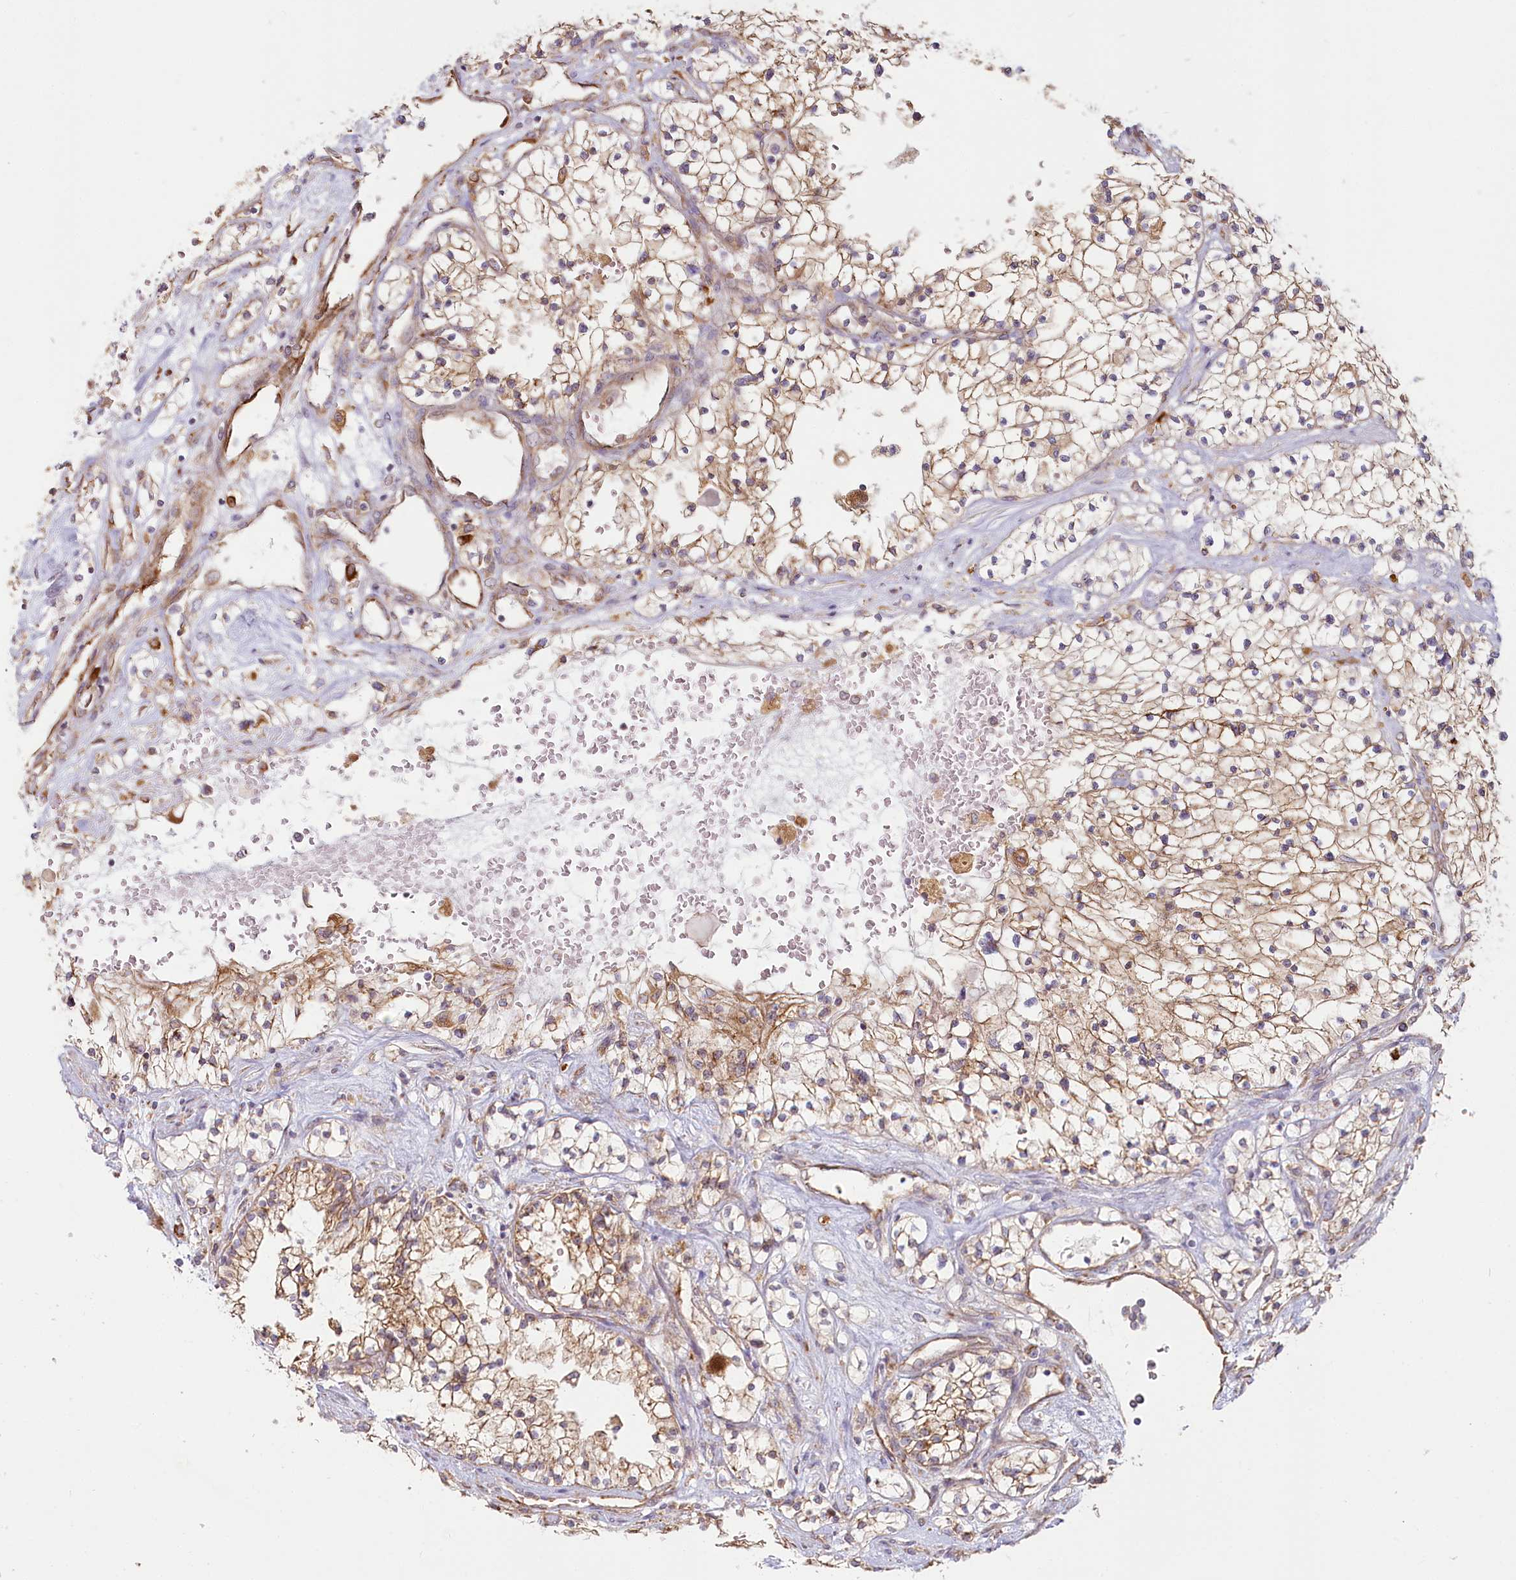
{"staining": {"intensity": "moderate", "quantity": ">75%", "location": "cytoplasmic/membranous"}, "tissue": "renal cancer", "cell_type": "Tumor cells", "image_type": "cancer", "snomed": [{"axis": "morphology", "description": "Normal tissue, NOS"}, {"axis": "morphology", "description": "Adenocarcinoma, NOS"}, {"axis": "topography", "description": "Kidney"}], "caption": "Human renal cancer stained with a brown dye displays moderate cytoplasmic/membranous positive positivity in about >75% of tumor cells.", "gene": "HARS2", "patient": {"sex": "male", "age": 68}}